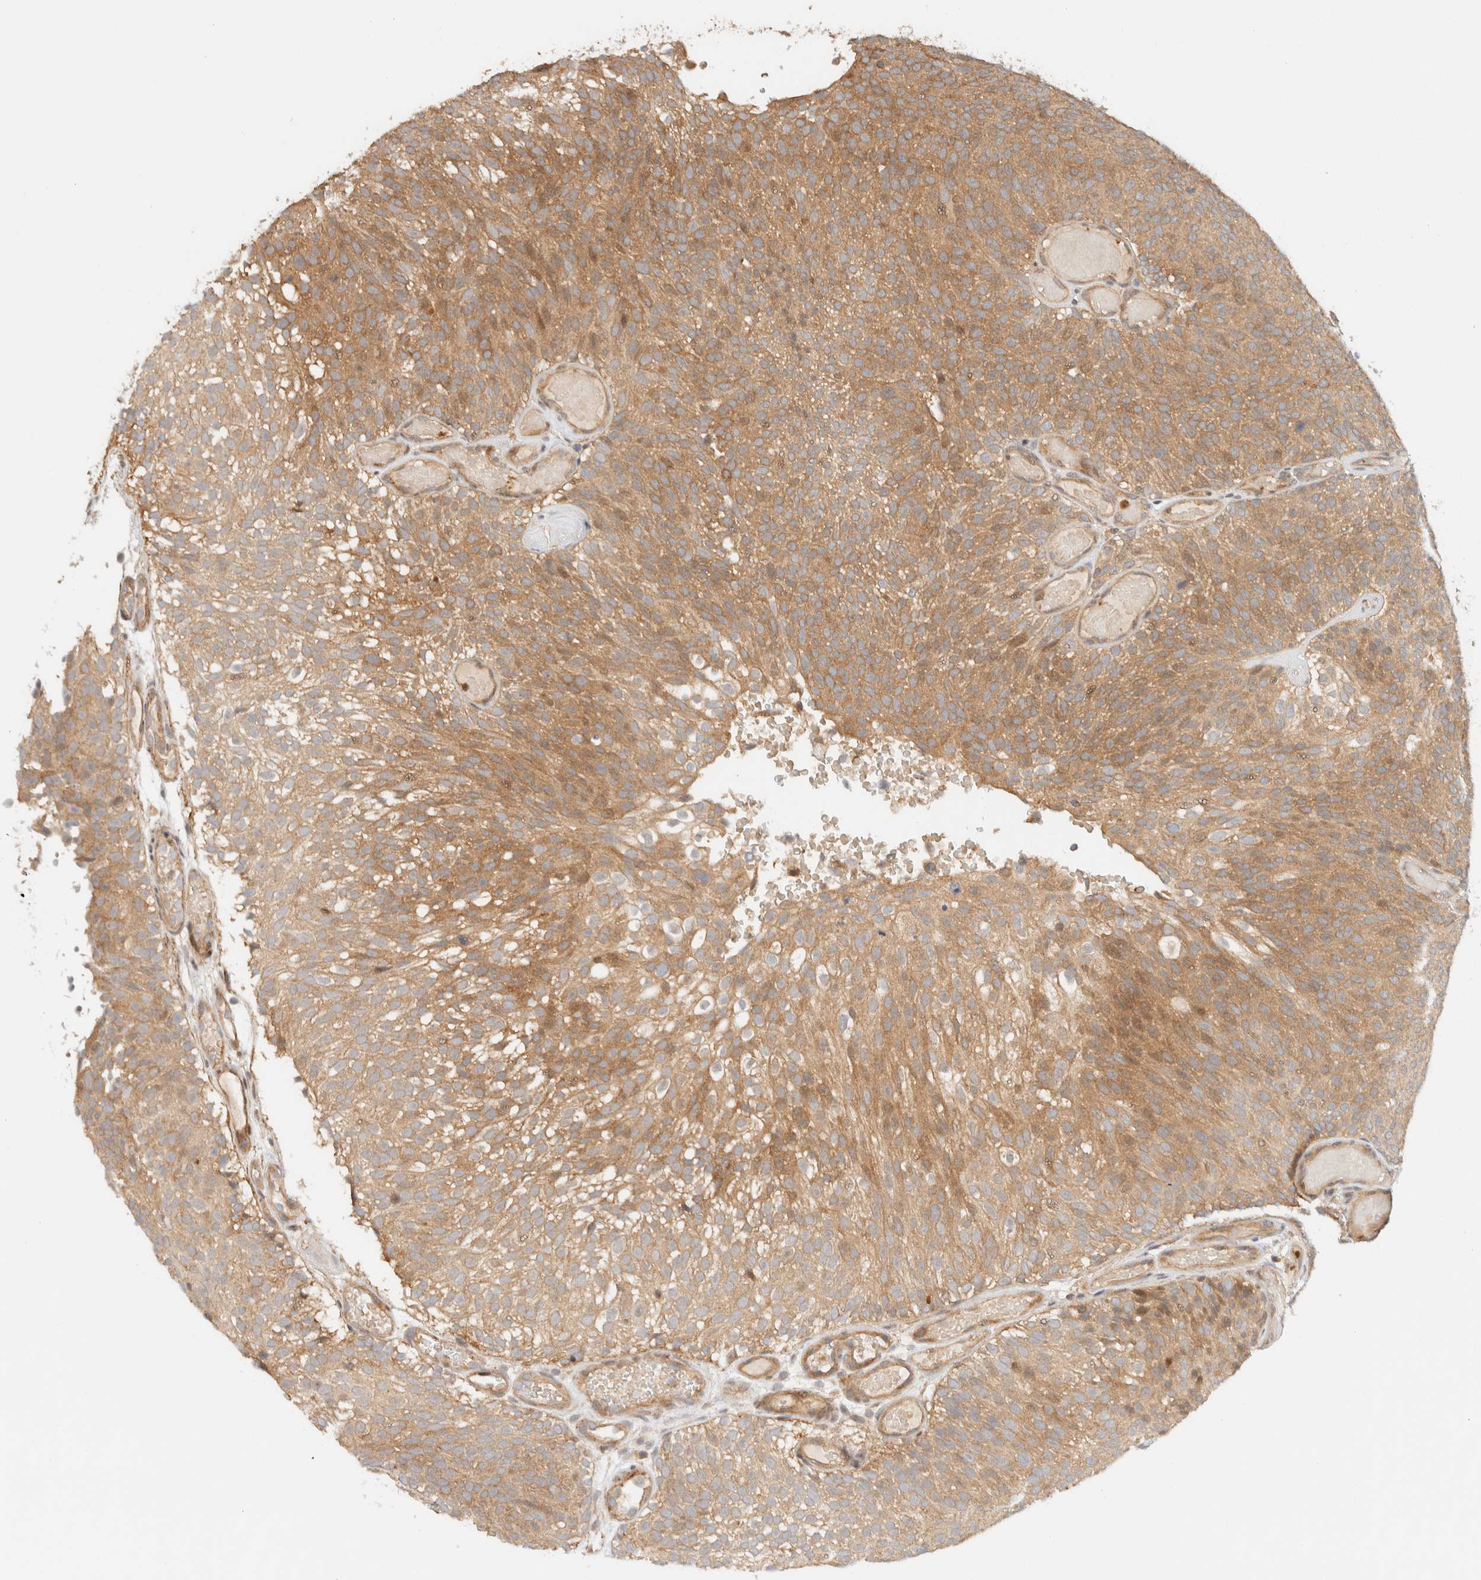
{"staining": {"intensity": "moderate", "quantity": ">75%", "location": "cytoplasmic/membranous"}, "tissue": "urothelial cancer", "cell_type": "Tumor cells", "image_type": "cancer", "snomed": [{"axis": "morphology", "description": "Urothelial carcinoma, Low grade"}, {"axis": "topography", "description": "Urinary bladder"}], "caption": "The micrograph exhibits staining of urothelial cancer, revealing moderate cytoplasmic/membranous protein positivity (brown color) within tumor cells.", "gene": "ARFGEF1", "patient": {"sex": "male", "age": 78}}